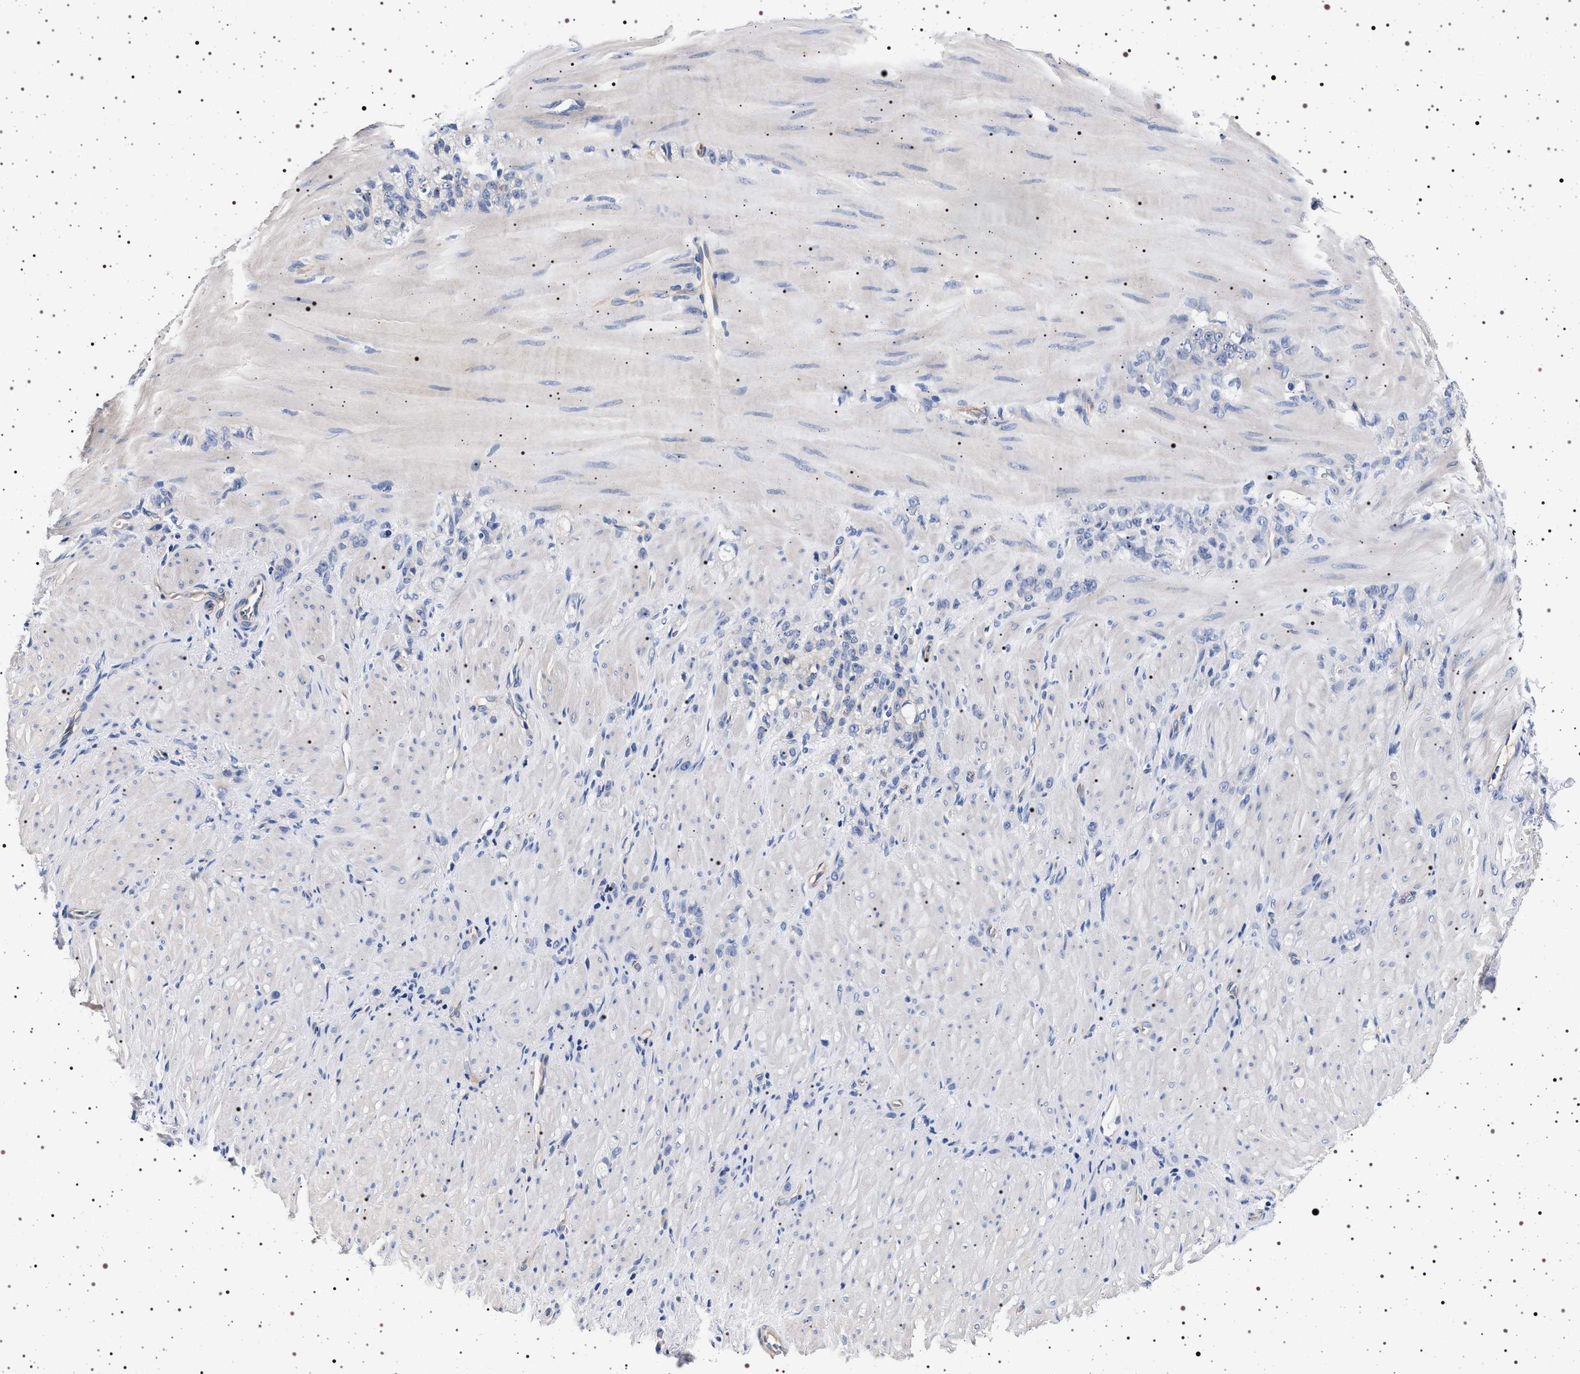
{"staining": {"intensity": "negative", "quantity": "none", "location": "none"}, "tissue": "stomach cancer", "cell_type": "Tumor cells", "image_type": "cancer", "snomed": [{"axis": "morphology", "description": "Normal tissue, NOS"}, {"axis": "morphology", "description": "Adenocarcinoma, NOS"}, {"axis": "topography", "description": "Stomach"}], "caption": "Immunohistochemical staining of human adenocarcinoma (stomach) shows no significant expression in tumor cells.", "gene": "HSD17B1", "patient": {"sex": "male", "age": 82}}